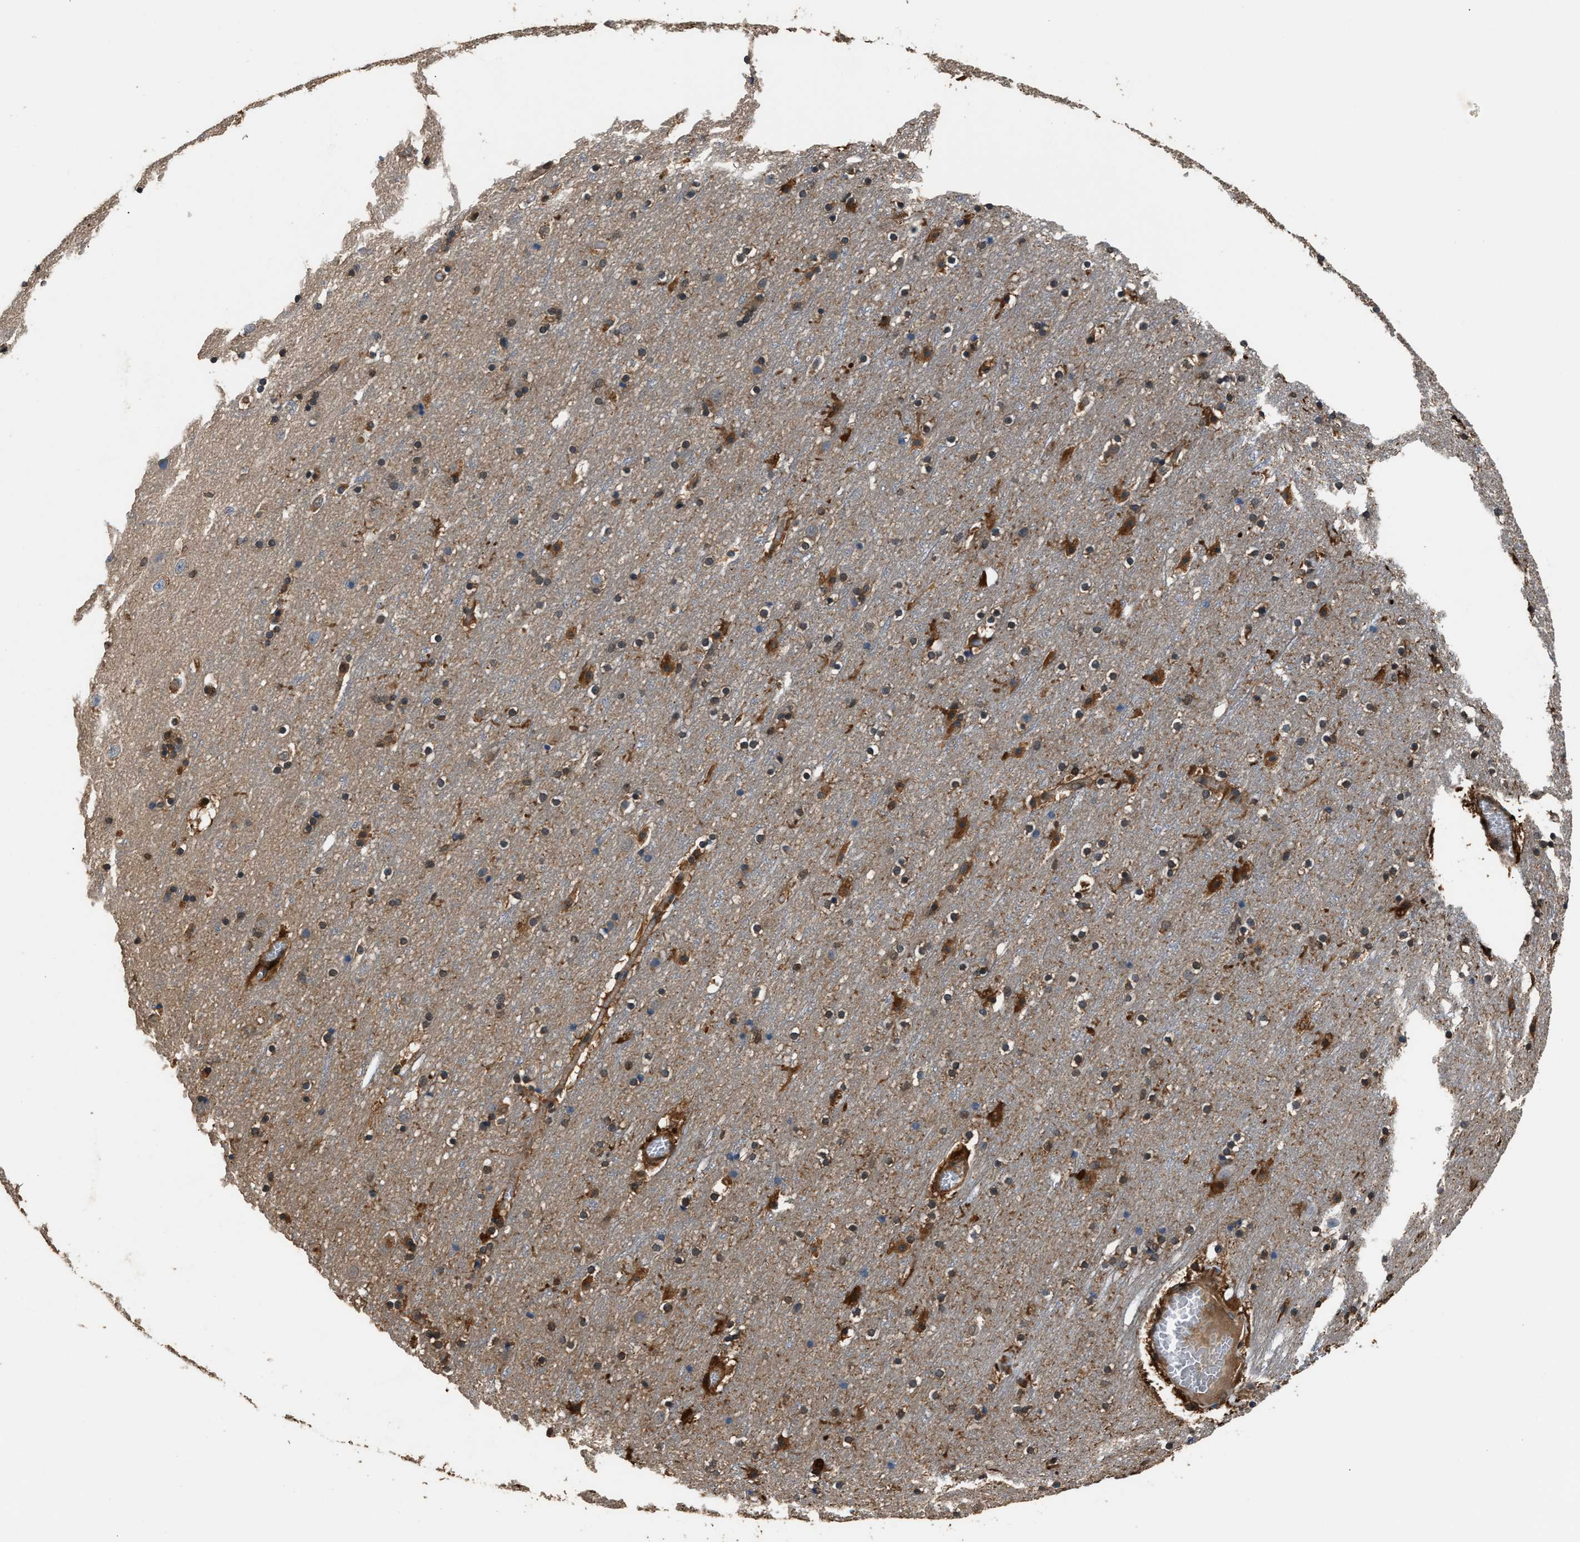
{"staining": {"intensity": "moderate", "quantity": ">75%", "location": "cytoplasmic/membranous"}, "tissue": "cerebral cortex", "cell_type": "Endothelial cells", "image_type": "normal", "snomed": [{"axis": "morphology", "description": "Normal tissue, NOS"}, {"axis": "topography", "description": "Cerebral cortex"}], "caption": "IHC (DAB (3,3'-diaminobenzidine)) staining of unremarkable human cerebral cortex reveals moderate cytoplasmic/membranous protein staining in approximately >75% of endothelial cells.", "gene": "GSTP1", "patient": {"sex": "male", "age": 45}}